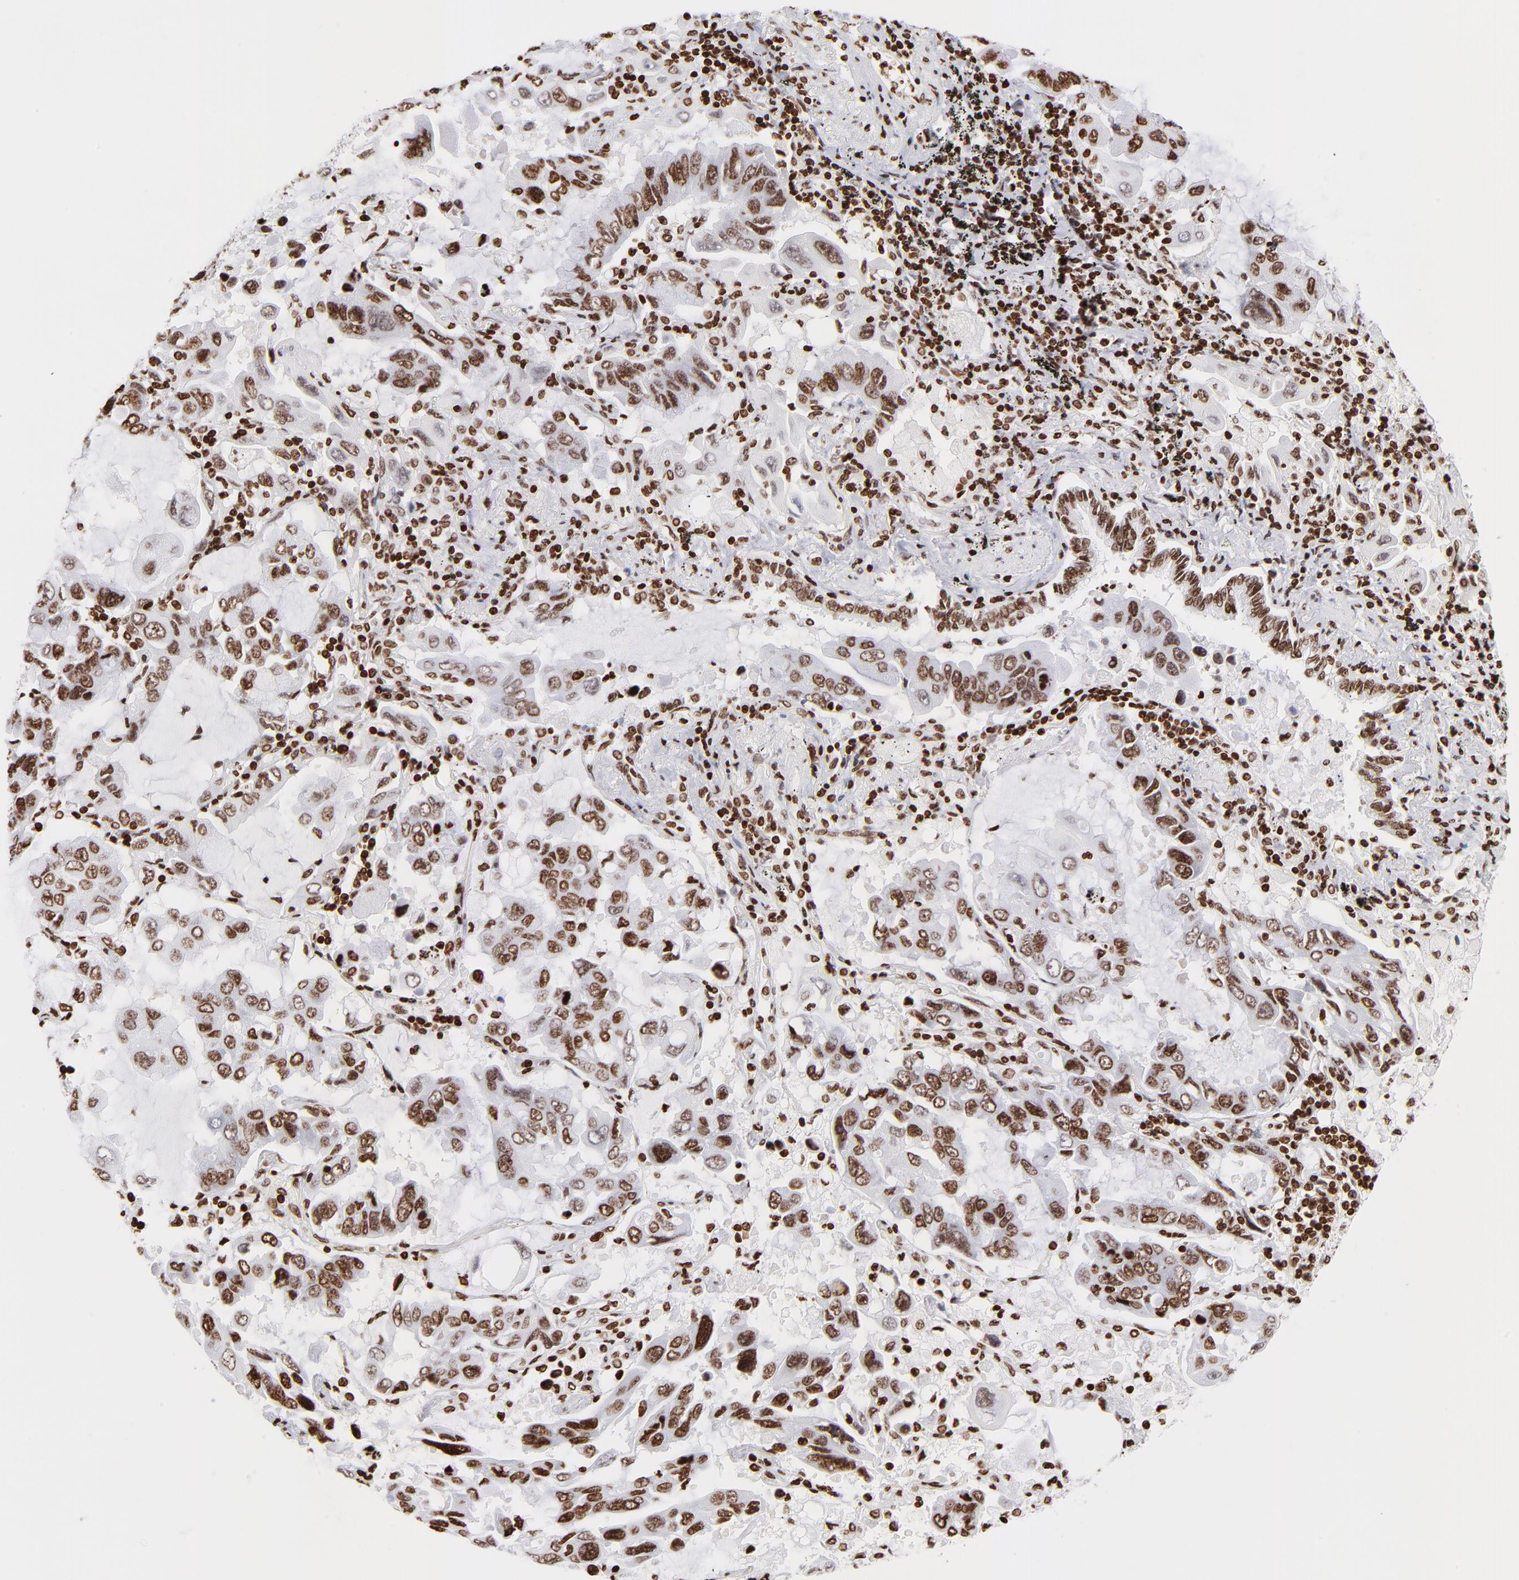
{"staining": {"intensity": "strong", "quantity": ">75%", "location": "nuclear"}, "tissue": "lung cancer", "cell_type": "Tumor cells", "image_type": "cancer", "snomed": [{"axis": "morphology", "description": "Adenocarcinoma, NOS"}, {"axis": "topography", "description": "Lung"}], "caption": "Tumor cells display high levels of strong nuclear expression in about >75% of cells in lung adenocarcinoma.", "gene": "RTL4", "patient": {"sex": "male", "age": 64}}